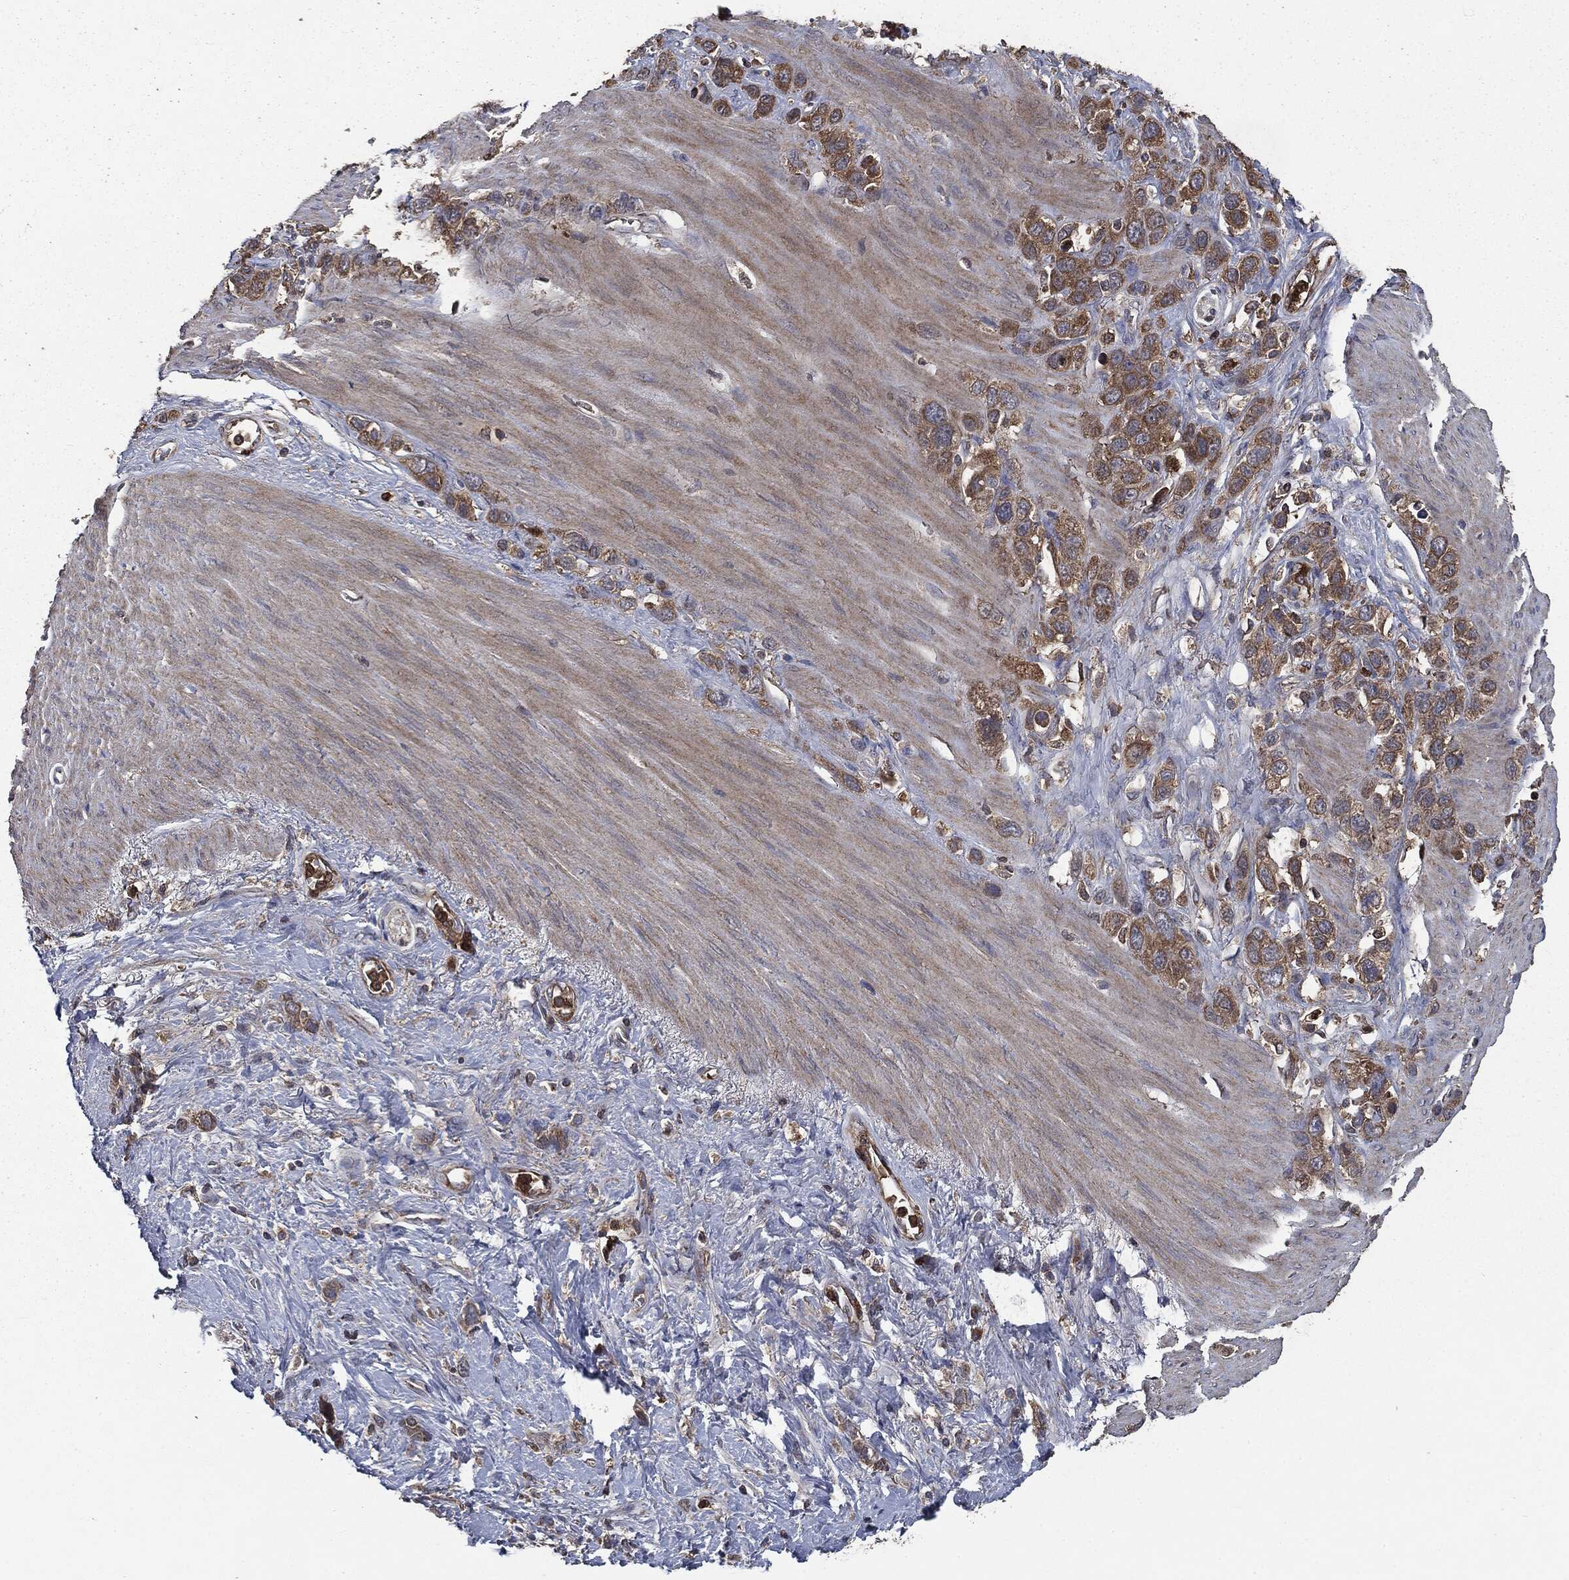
{"staining": {"intensity": "moderate", "quantity": ">75%", "location": "cytoplasmic/membranous"}, "tissue": "stomach cancer", "cell_type": "Tumor cells", "image_type": "cancer", "snomed": [{"axis": "morphology", "description": "Adenocarcinoma, NOS"}, {"axis": "topography", "description": "Stomach"}], "caption": "A brown stain labels moderate cytoplasmic/membranous staining of a protein in stomach adenocarcinoma tumor cells. (IHC, brightfield microscopy, high magnification).", "gene": "MAPK6", "patient": {"sex": "female", "age": 65}}